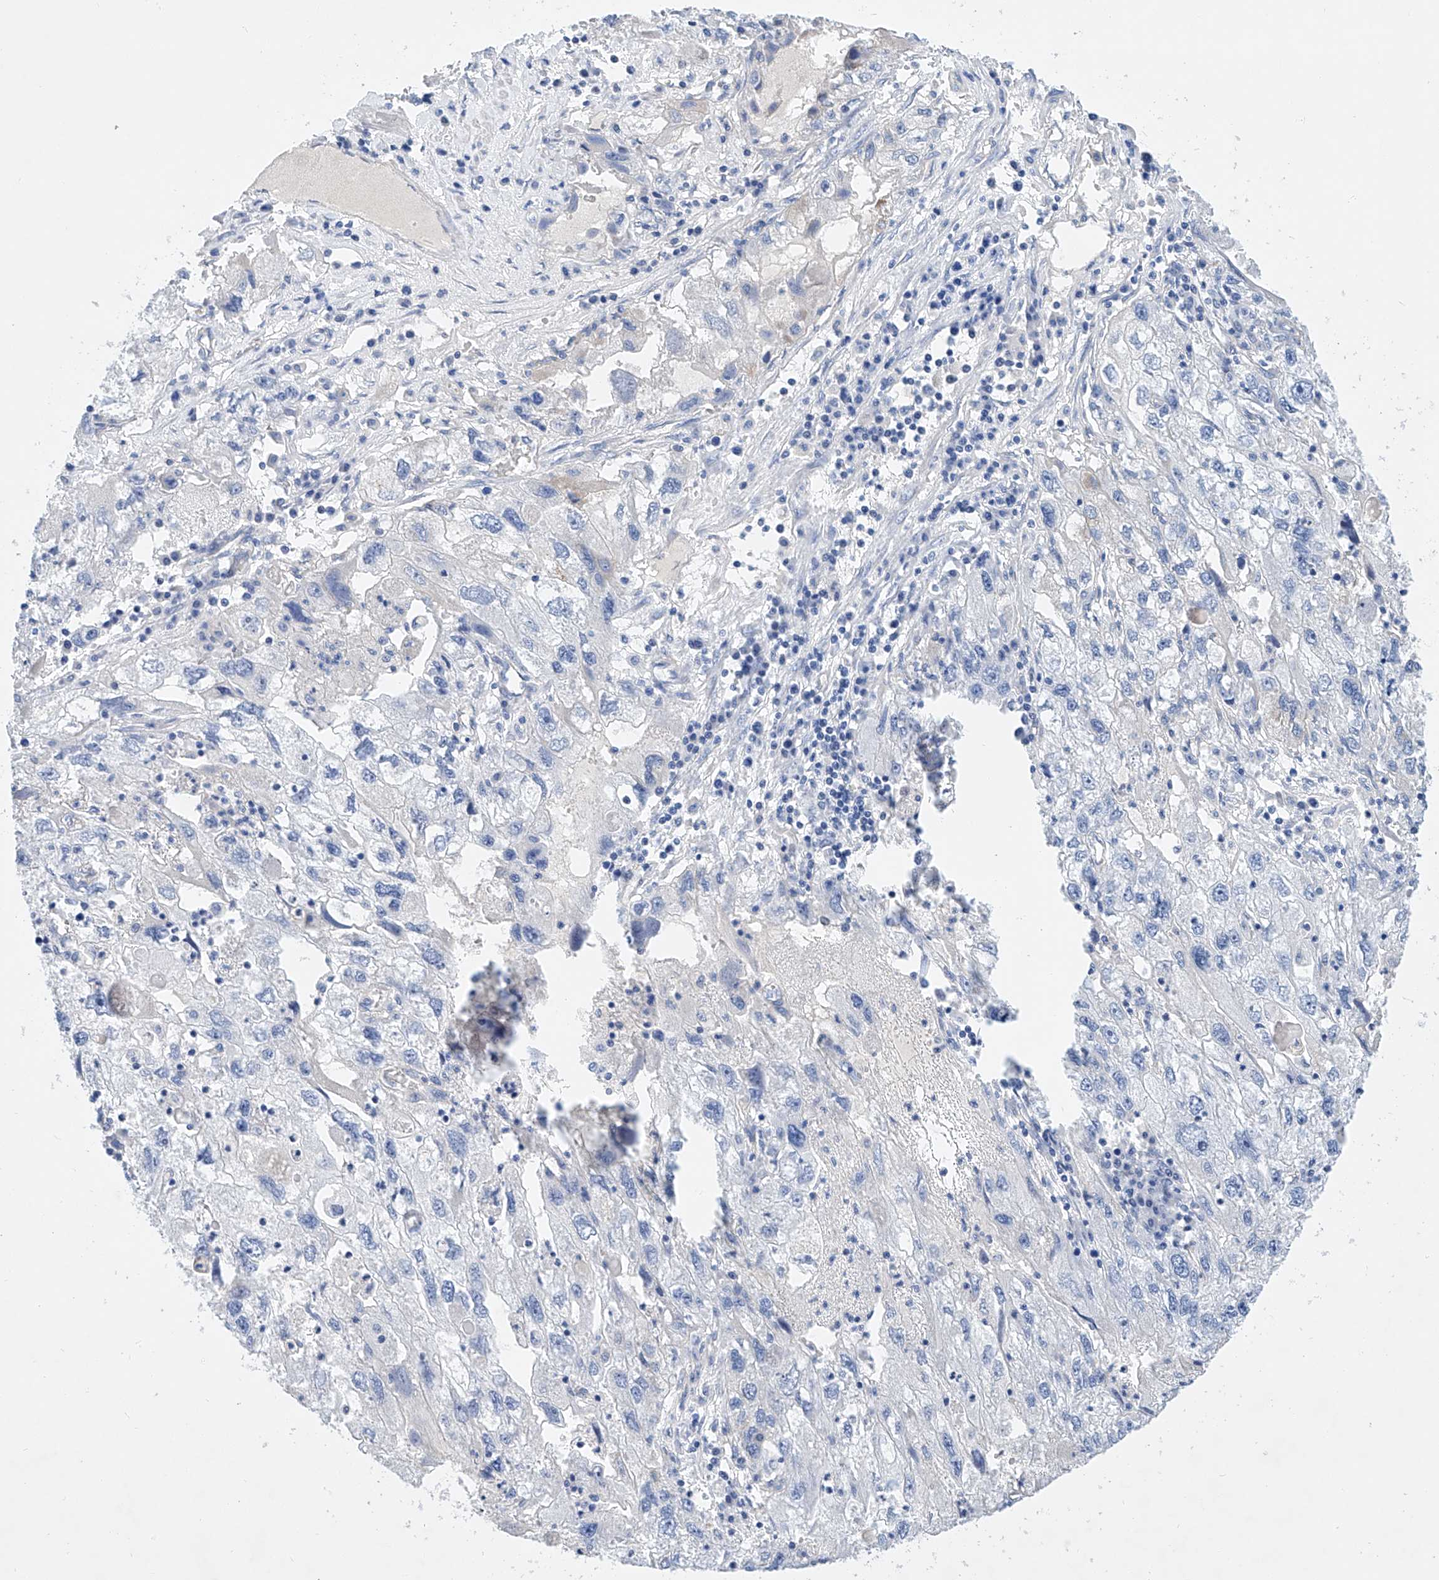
{"staining": {"intensity": "negative", "quantity": "none", "location": "none"}, "tissue": "endometrial cancer", "cell_type": "Tumor cells", "image_type": "cancer", "snomed": [{"axis": "morphology", "description": "Adenocarcinoma, NOS"}, {"axis": "topography", "description": "Endometrium"}], "caption": "IHC of endometrial cancer shows no expression in tumor cells.", "gene": "SBSPON", "patient": {"sex": "female", "age": 49}}